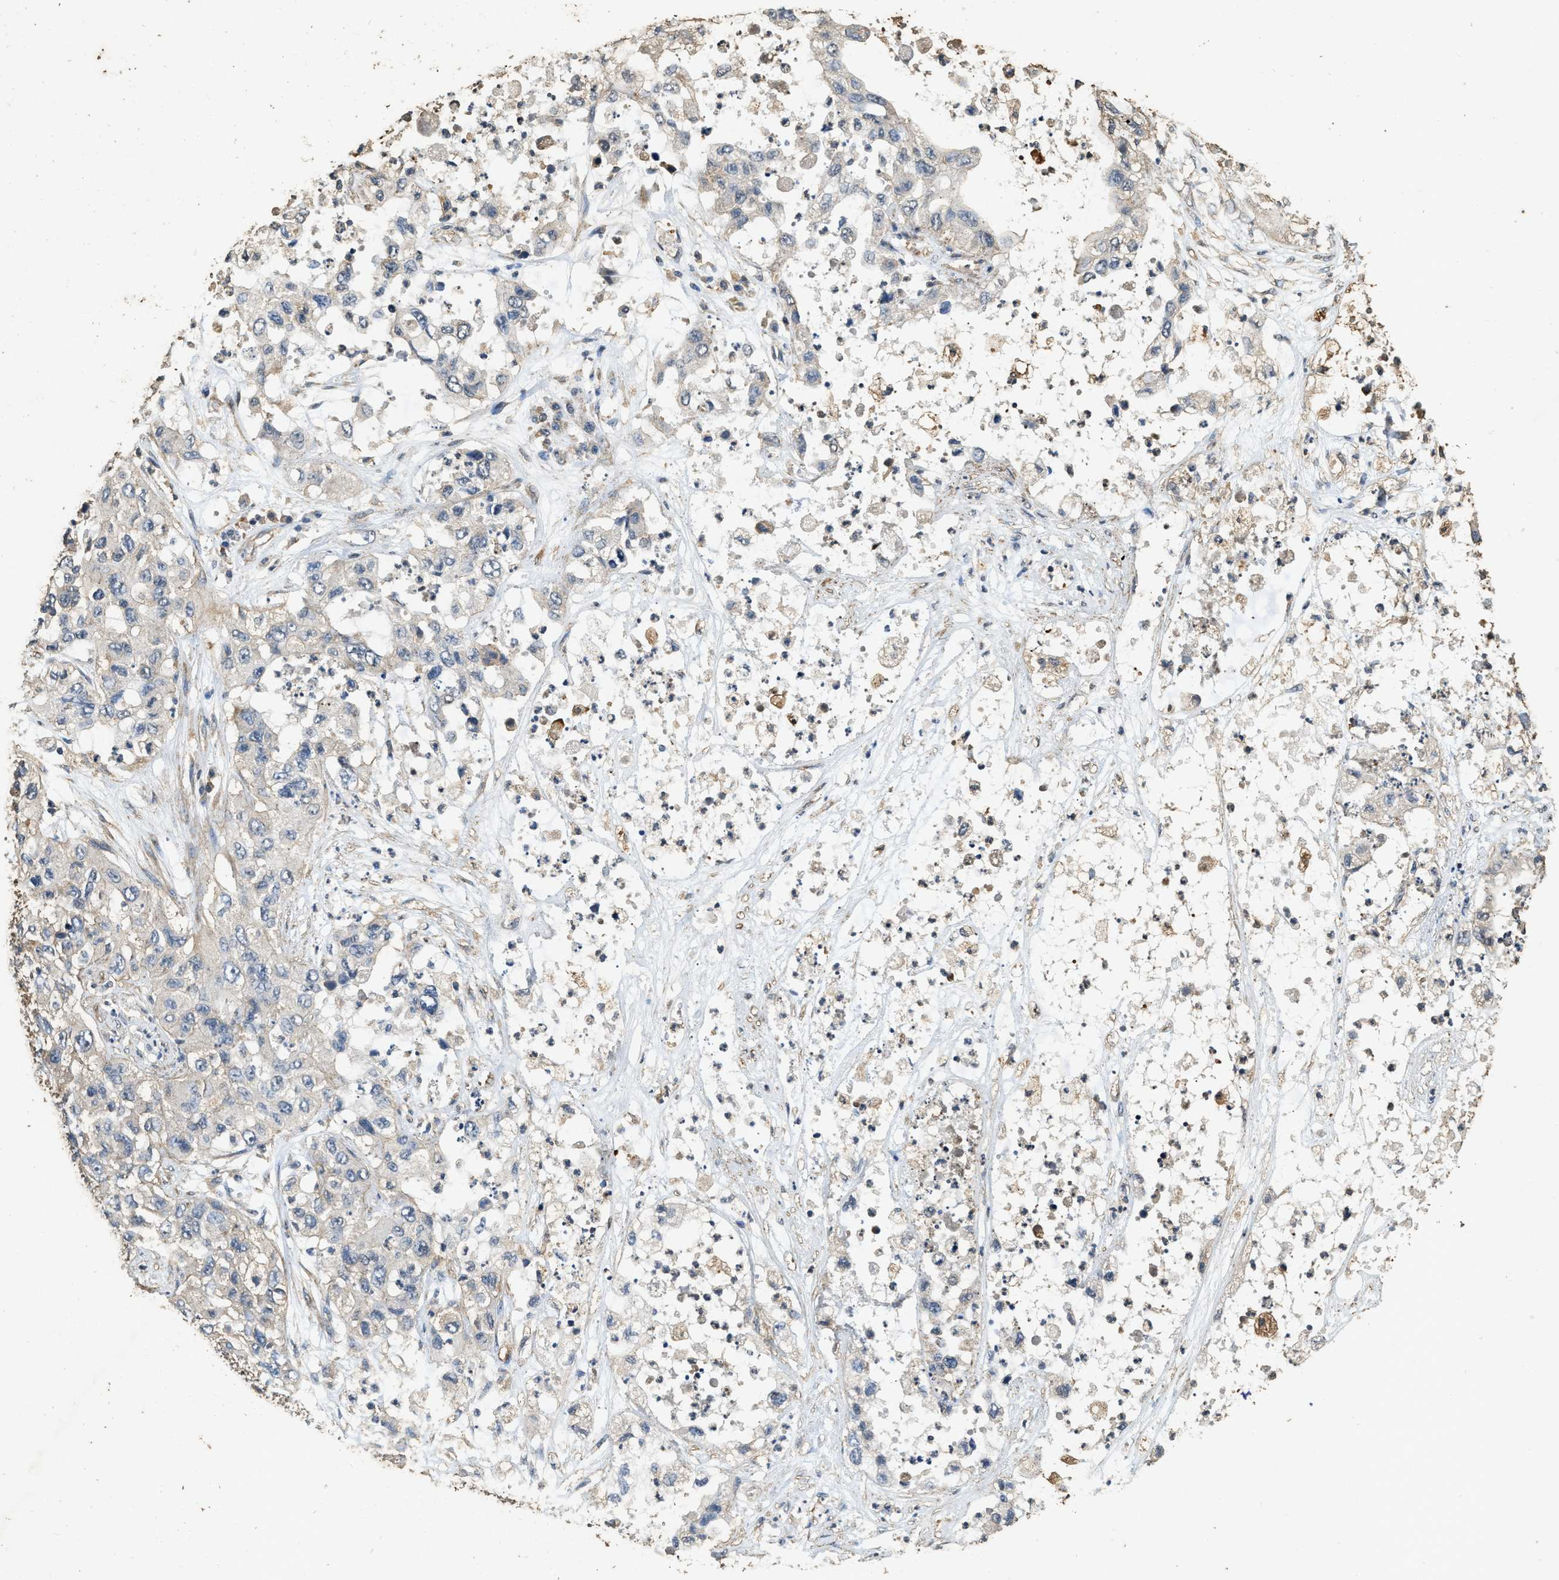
{"staining": {"intensity": "negative", "quantity": "none", "location": "none"}, "tissue": "pancreatic cancer", "cell_type": "Tumor cells", "image_type": "cancer", "snomed": [{"axis": "morphology", "description": "Adenocarcinoma, NOS"}, {"axis": "topography", "description": "Pancreas"}], "caption": "Protein analysis of pancreatic cancer demonstrates no significant positivity in tumor cells. (Immunohistochemistry, brightfield microscopy, high magnification).", "gene": "MIB1", "patient": {"sex": "female", "age": 78}}